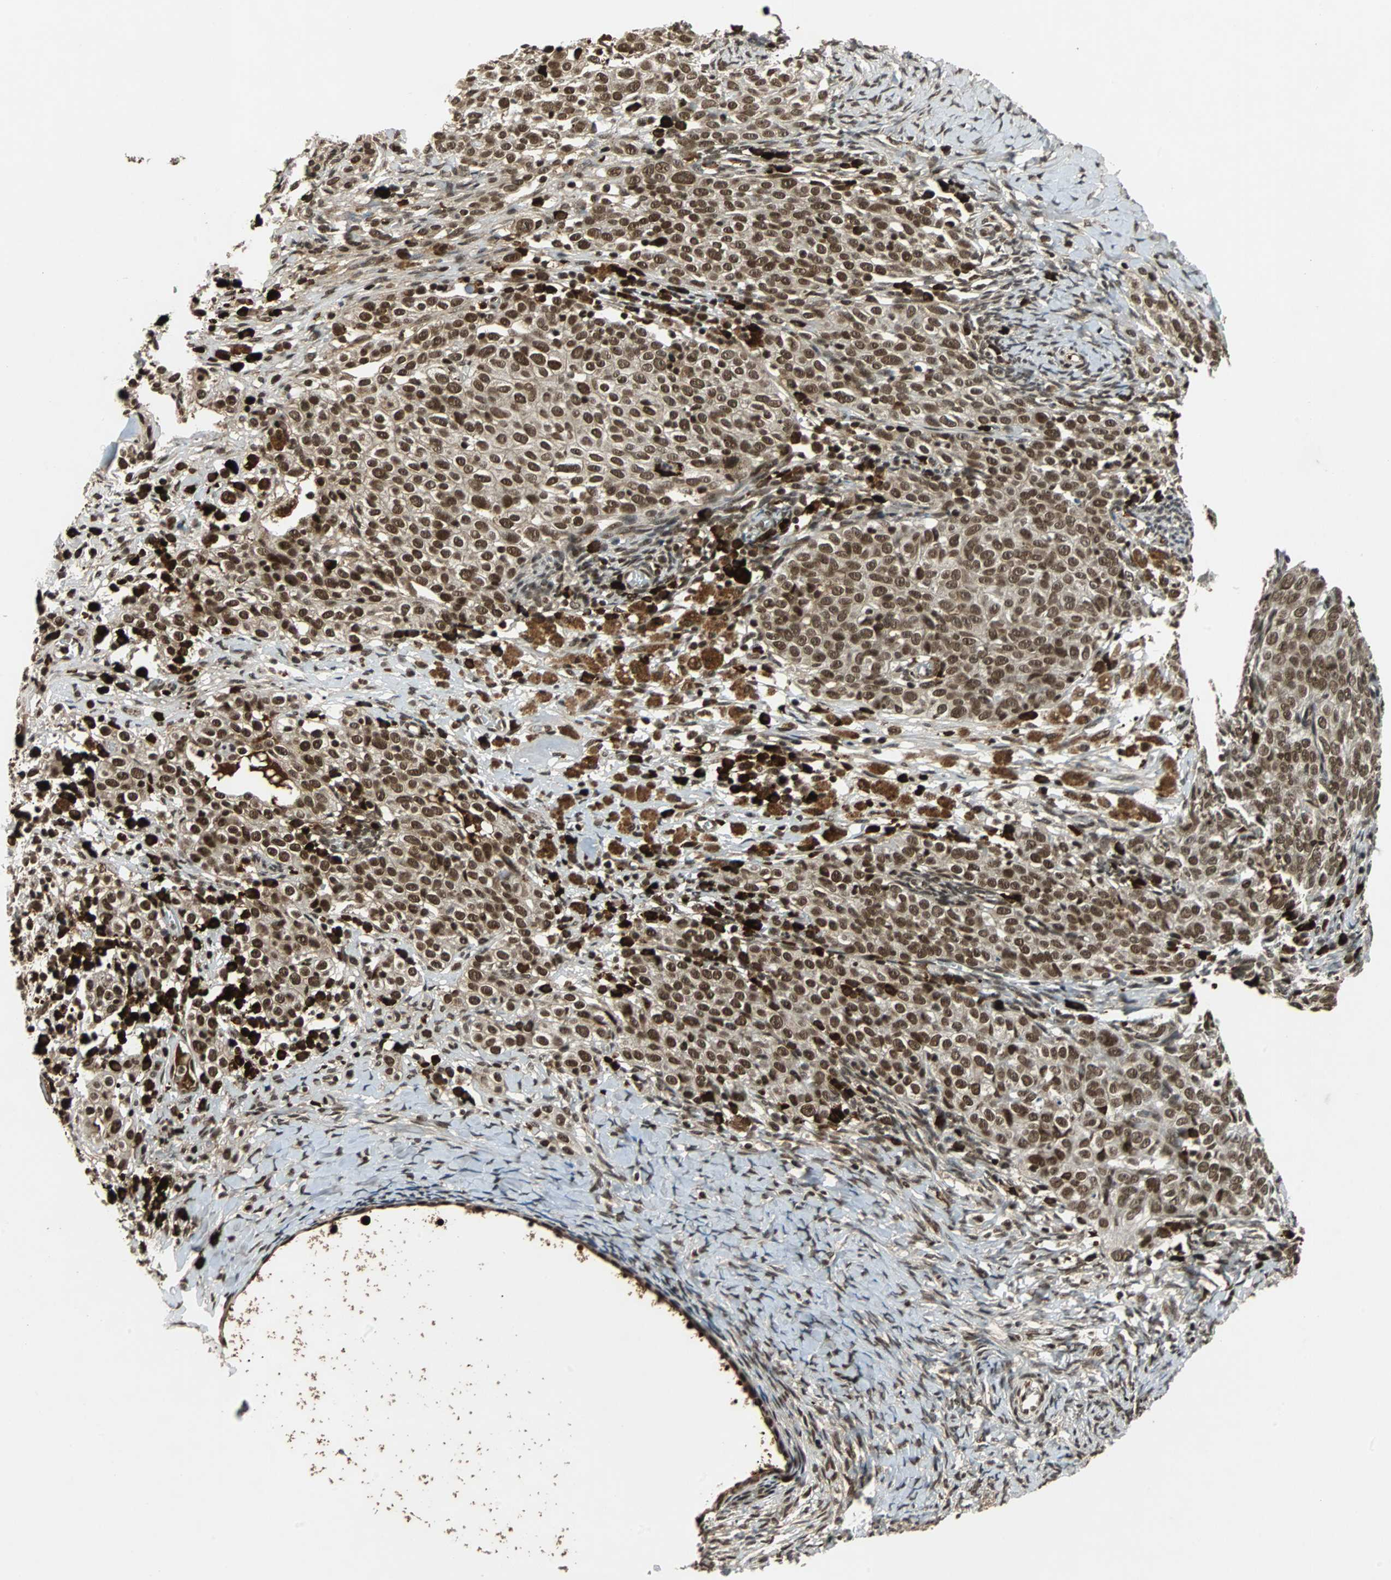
{"staining": {"intensity": "strong", "quantity": ">75%", "location": "nuclear"}, "tissue": "ovarian cancer", "cell_type": "Tumor cells", "image_type": "cancer", "snomed": [{"axis": "morphology", "description": "Normal tissue, NOS"}, {"axis": "morphology", "description": "Cystadenocarcinoma, serous, NOS"}, {"axis": "topography", "description": "Ovary"}], "caption": "Immunohistochemistry (DAB (3,3'-diaminobenzidine)) staining of ovarian serous cystadenocarcinoma exhibits strong nuclear protein staining in about >75% of tumor cells.", "gene": "TAF5", "patient": {"sex": "female", "age": 62}}